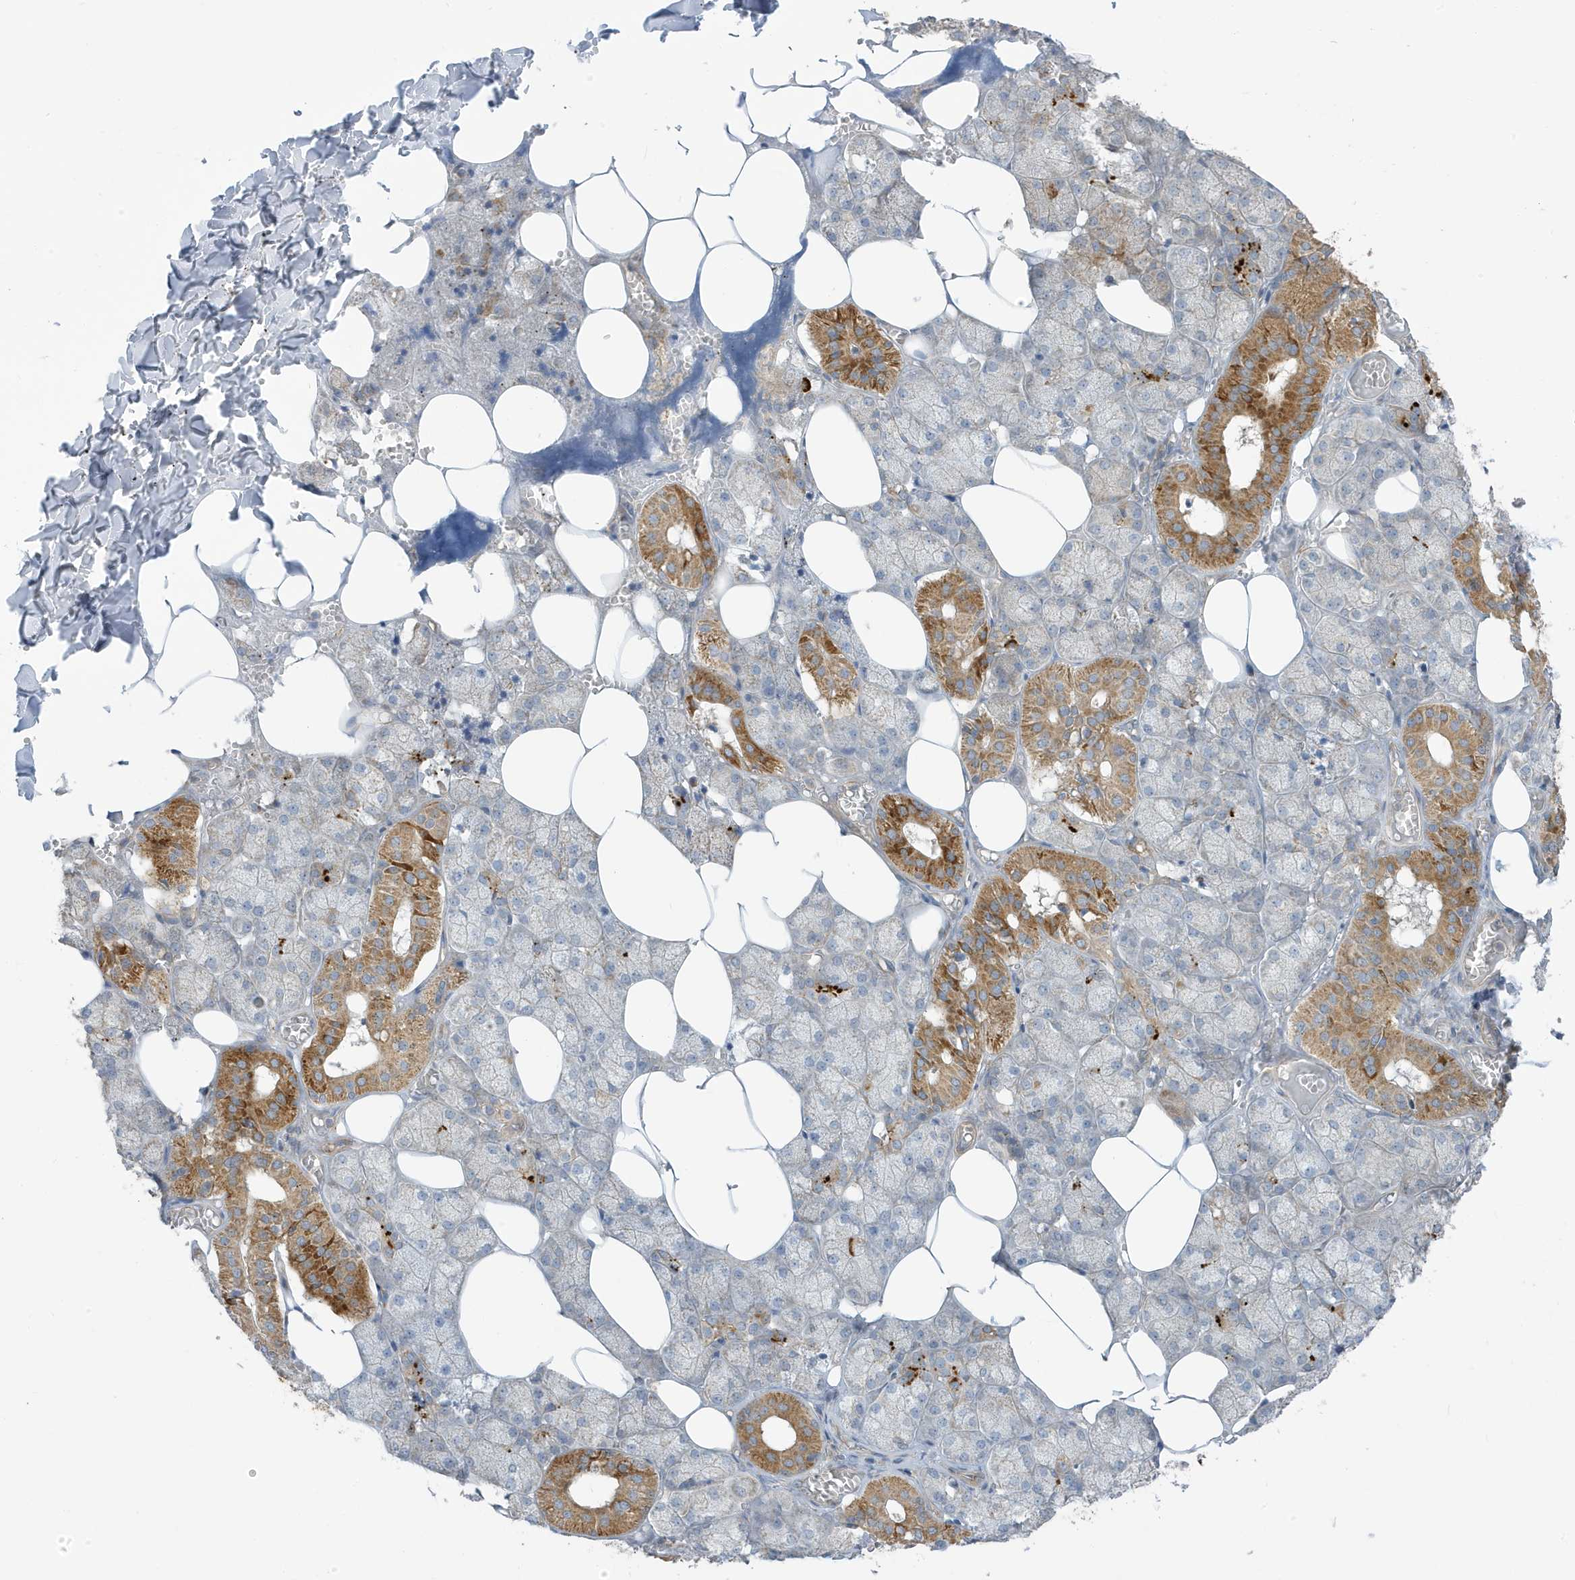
{"staining": {"intensity": "strong", "quantity": "<25%", "location": "cytoplasmic/membranous"}, "tissue": "salivary gland", "cell_type": "Glandular cells", "image_type": "normal", "snomed": [{"axis": "morphology", "description": "Normal tissue, NOS"}, {"axis": "topography", "description": "Salivary gland"}], "caption": "Immunohistochemistry (IHC) staining of normal salivary gland, which reveals medium levels of strong cytoplasmic/membranous staining in about <25% of glandular cells indicating strong cytoplasmic/membranous protein staining. The staining was performed using DAB (3,3'-diaminobenzidine) (brown) for protein detection and nuclei were counterstained in hematoxylin (blue).", "gene": "ATP13A5", "patient": {"sex": "male", "age": 62}}